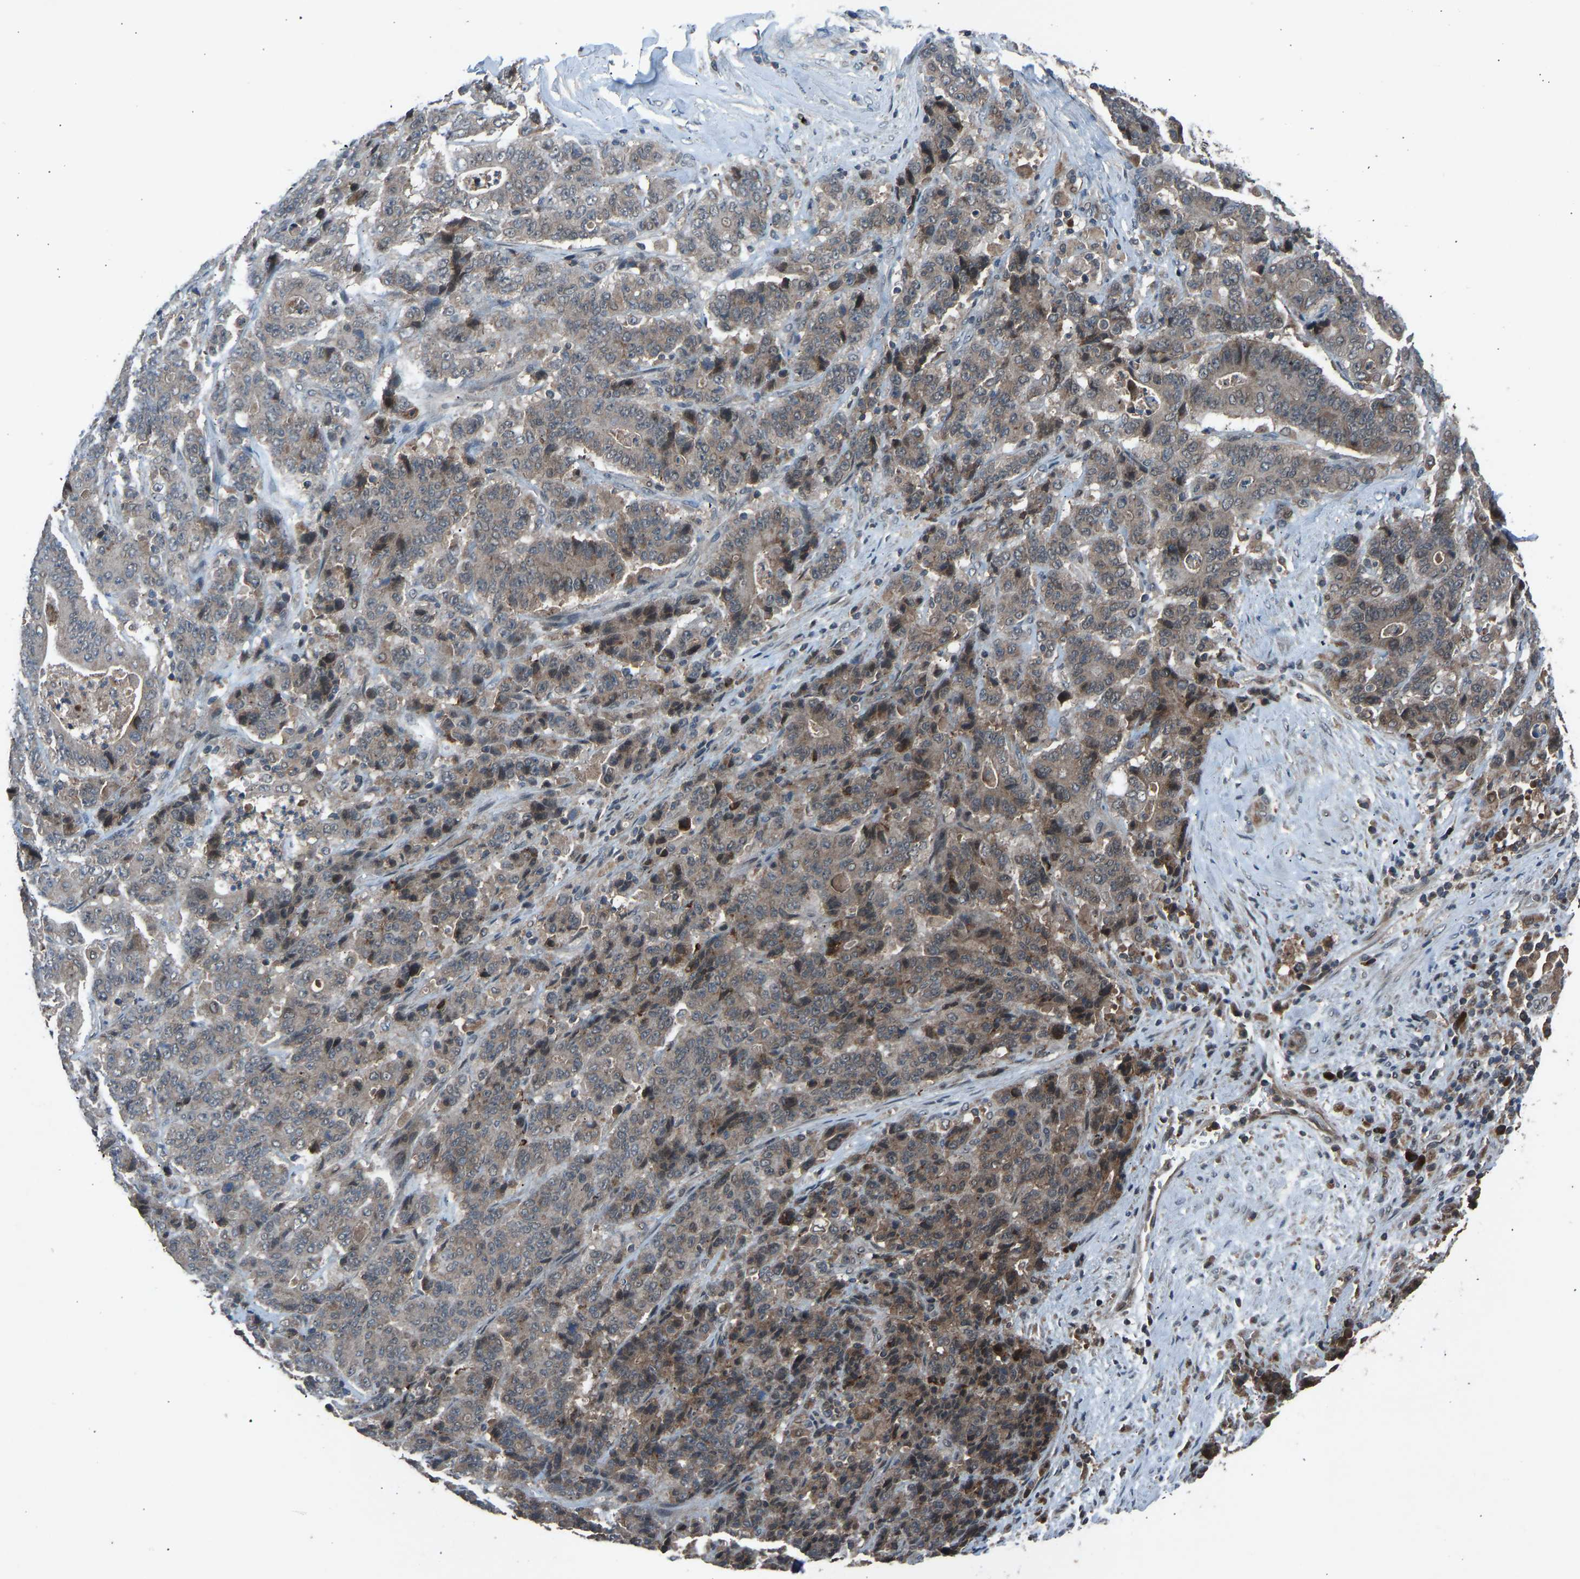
{"staining": {"intensity": "moderate", "quantity": "25%-75%", "location": "cytoplasmic/membranous"}, "tissue": "stomach cancer", "cell_type": "Tumor cells", "image_type": "cancer", "snomed": [{"axis": "morphology", "description": "Adenocarcinoma, NOS"}, {"axis": "topography", "description": "Stomach"}], "caption": "Tumor cells exhibit medium levels of moderate cytoplasmic/membranous staining in about 25%-75% of cells in stomach cancer (adenocarcinoma).", "gene": "SLC43A1", "patient": {"sex": "female", "age": 73}}